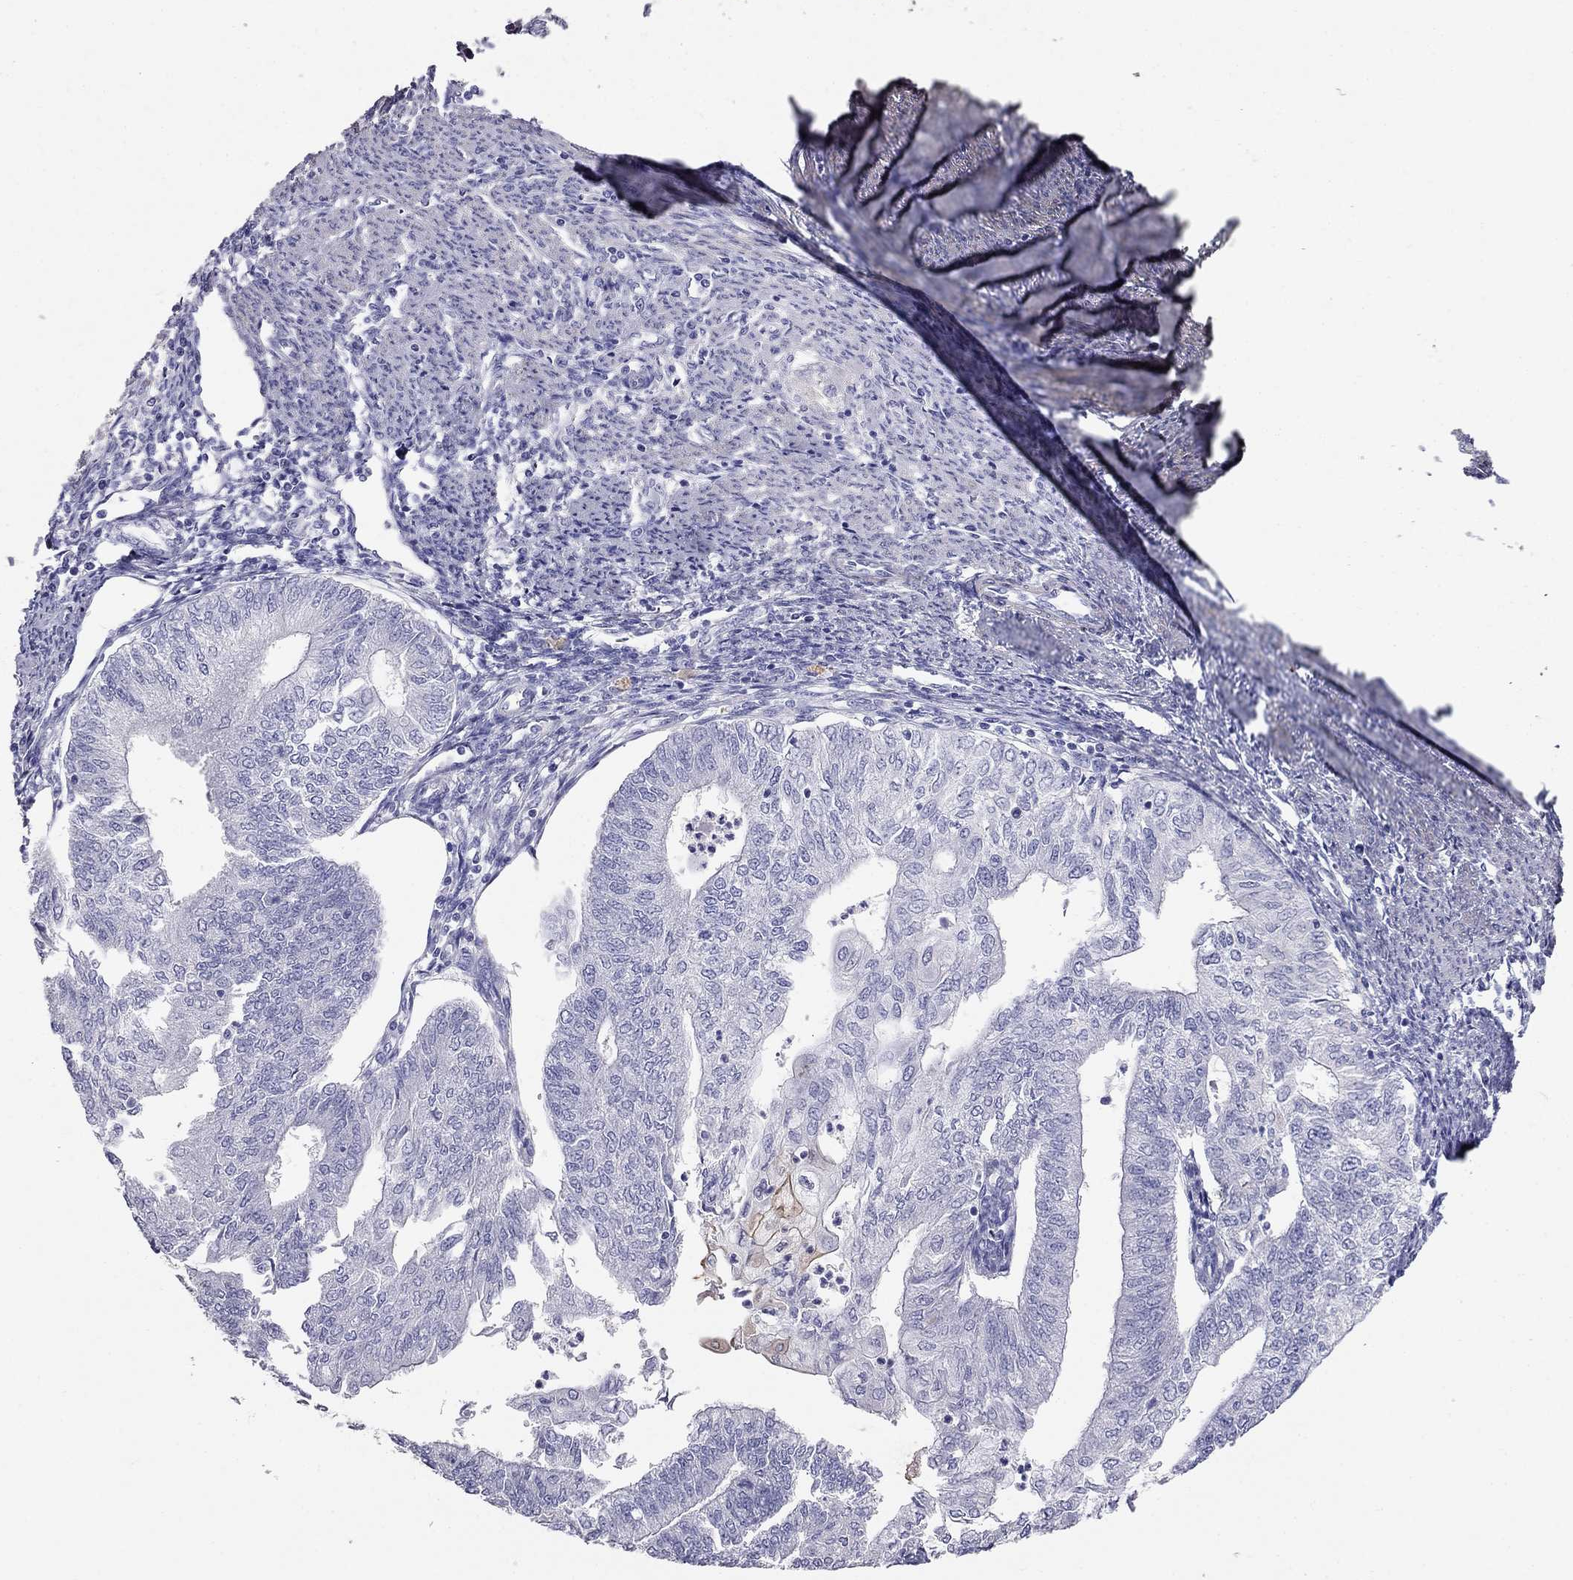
{"staining": {"intensity": "negative", "quantity": "none", "location": "none"}, "tissue": "endometrial cancer", "cell_type": "Tumor cells", "image_type": "cancer", "snomed": [{"axis": "morphology", "description": "Adenocarcinoma, NOS"}, {"axis": "topography", "description": "Endometrium"}], "caption": "Adenocarcinoma (endometrial) was stained to show a protein in brown. There is no significant staining in tumor cells.", "gene": "LY6H", "patient": {"sex": "female", "age": 59}}